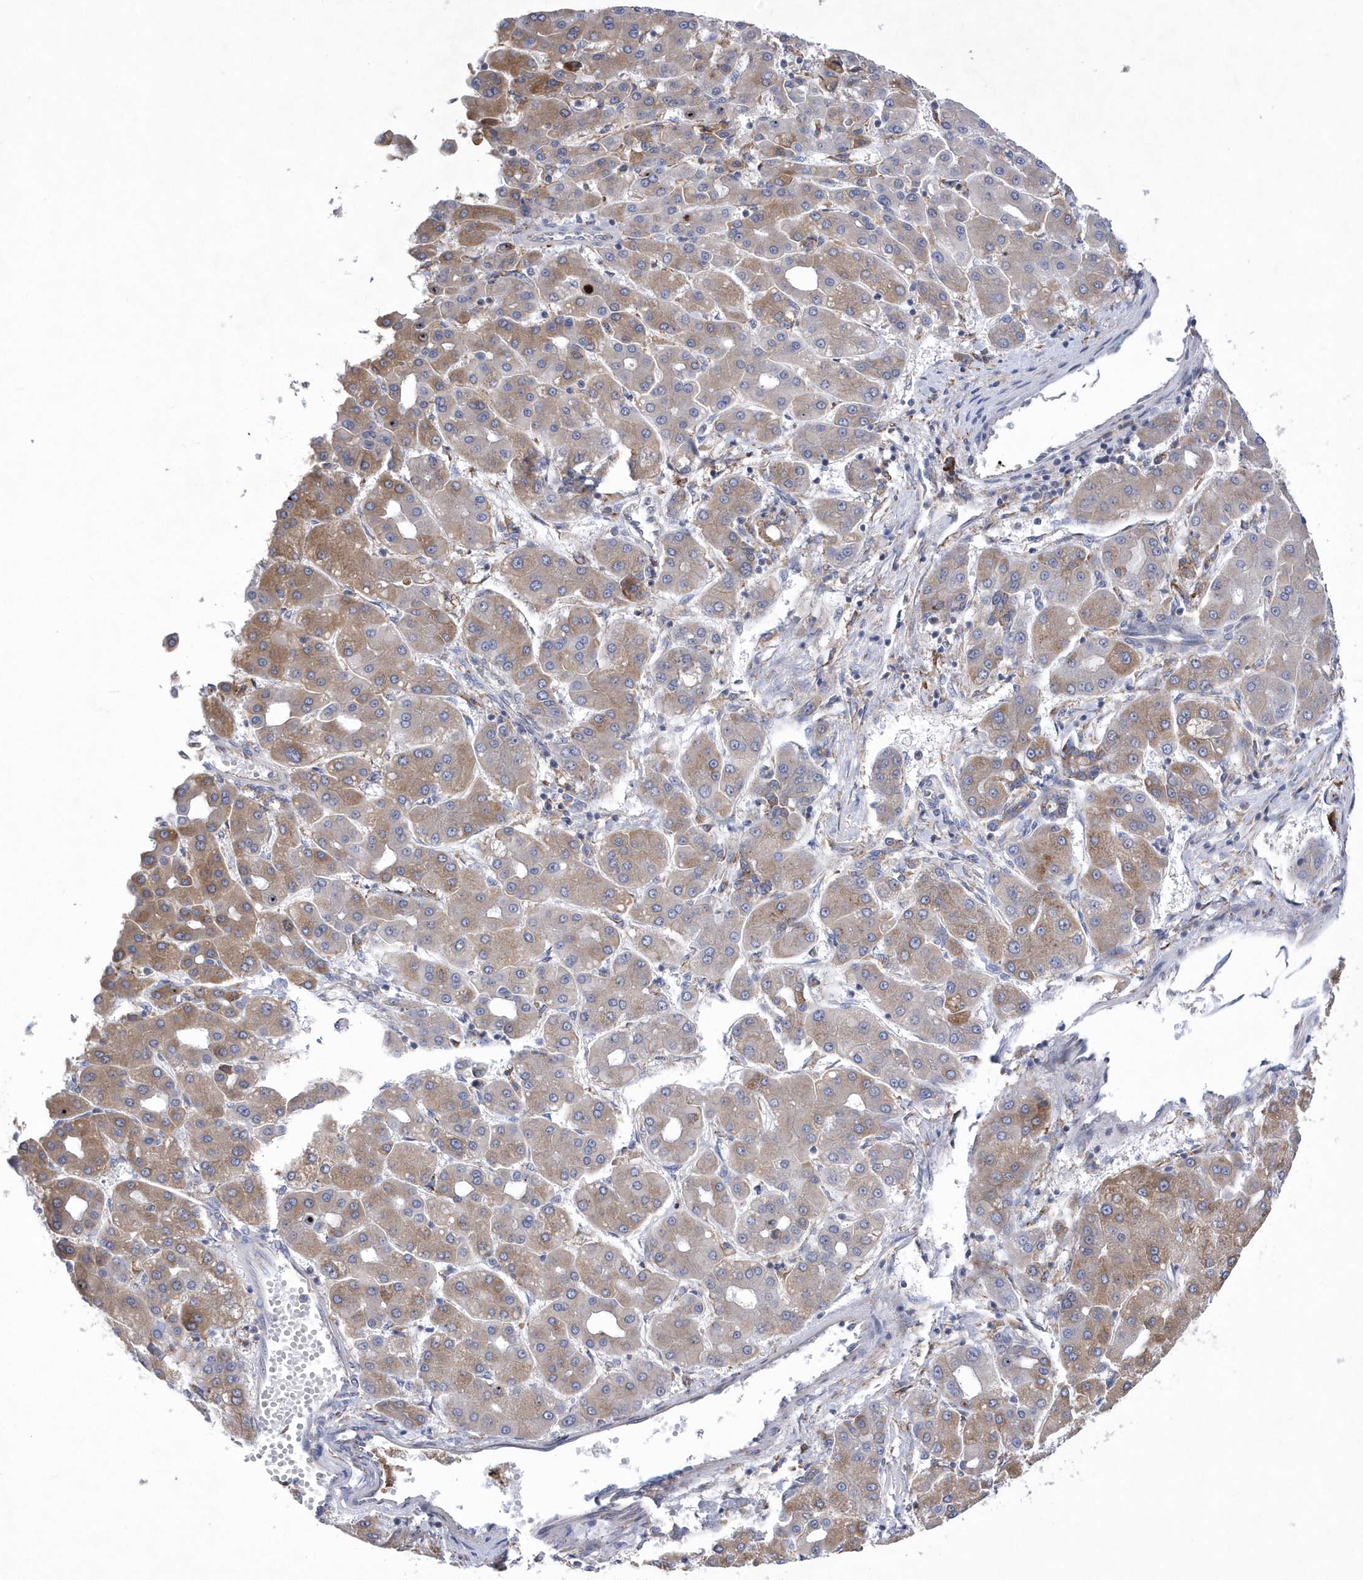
{"staining": {"intensity": "moderate", "quantity": ">75%", "location": "cytoplasmic/membranous"}, "tissue": "liver cancer", "cell_type": "Tumor cells", "image_type": "cancer", "snomed": [{"axis": "morphology", "description": "Carcinoma, Hepatocellular, NOS"}, {"axis": "topography", "description": "Liver"}], "caption": "DAB immunohistochemical staining of liver cancer demonstrates moderate cytoplasmic/membranous protein expression in approximately >75% of tumor cells. The protein is stained brown, and the nuclei are stained in blue (DAB (3,3'-diaminobenzidine) IHC with brightfield microscopy, high magnification).", "gene": "MED31", "patient": {"sex": "male", "age": 65}}